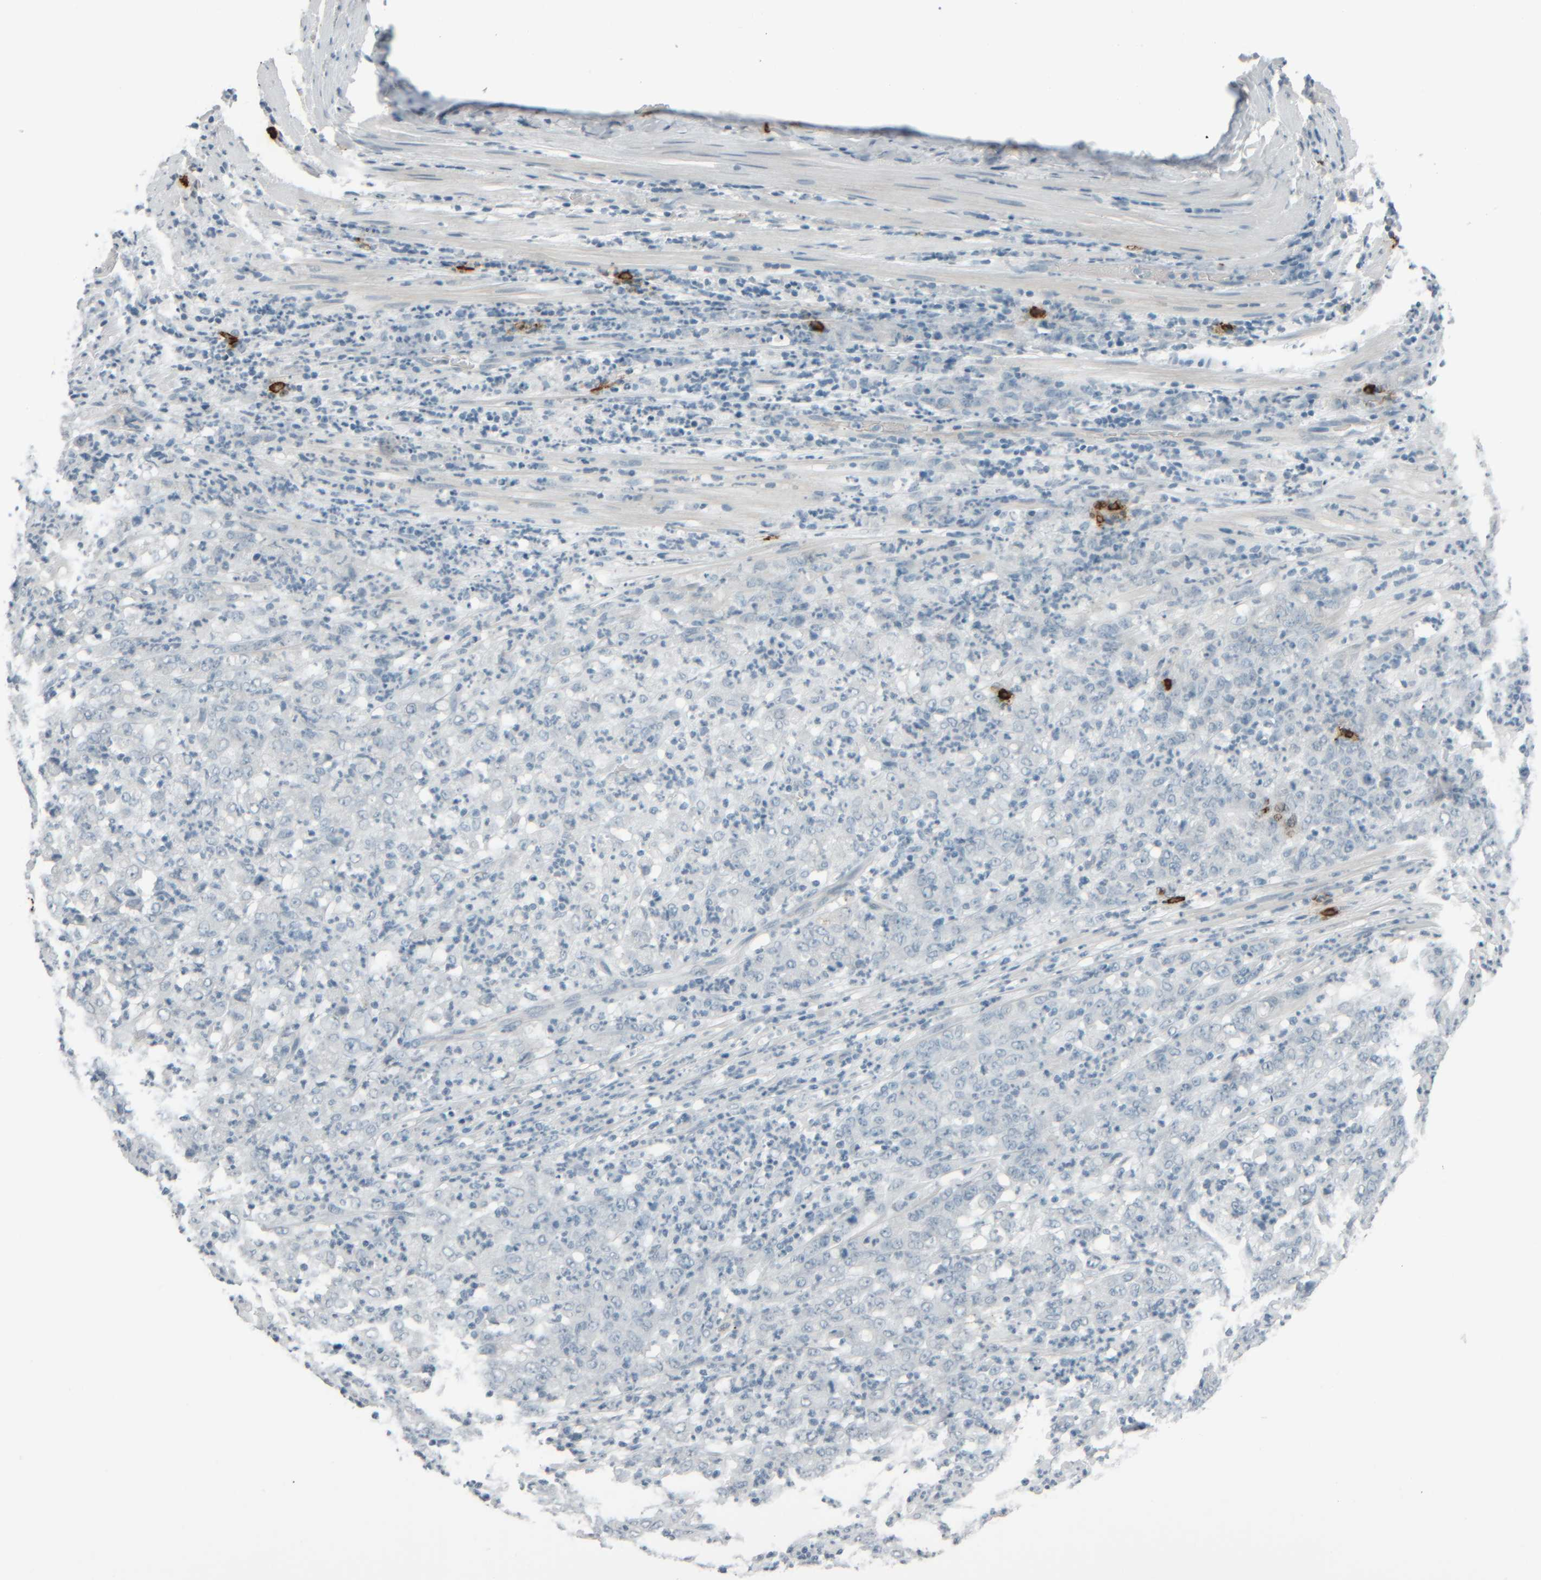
{"staining": {"intensity": "negative", "quantity": "none", "location": "none"}, "tissue": "stomach cancer", "cell_type": "Tumor cells", "image_type": "cancer", "snomed": [{"axis": "morphology", "description": "Adenocarcinoma, NOS"}, {"axis": "topography", "description": "Stomach, lower"}], "caption": "Tumor cells are negative for protein expression in human stomach adenocarcinoma. (DAB immunohistochemistry, high magnification).", "gene": "TPSAB1", "patient": {"sex": "female", "age": 71}}